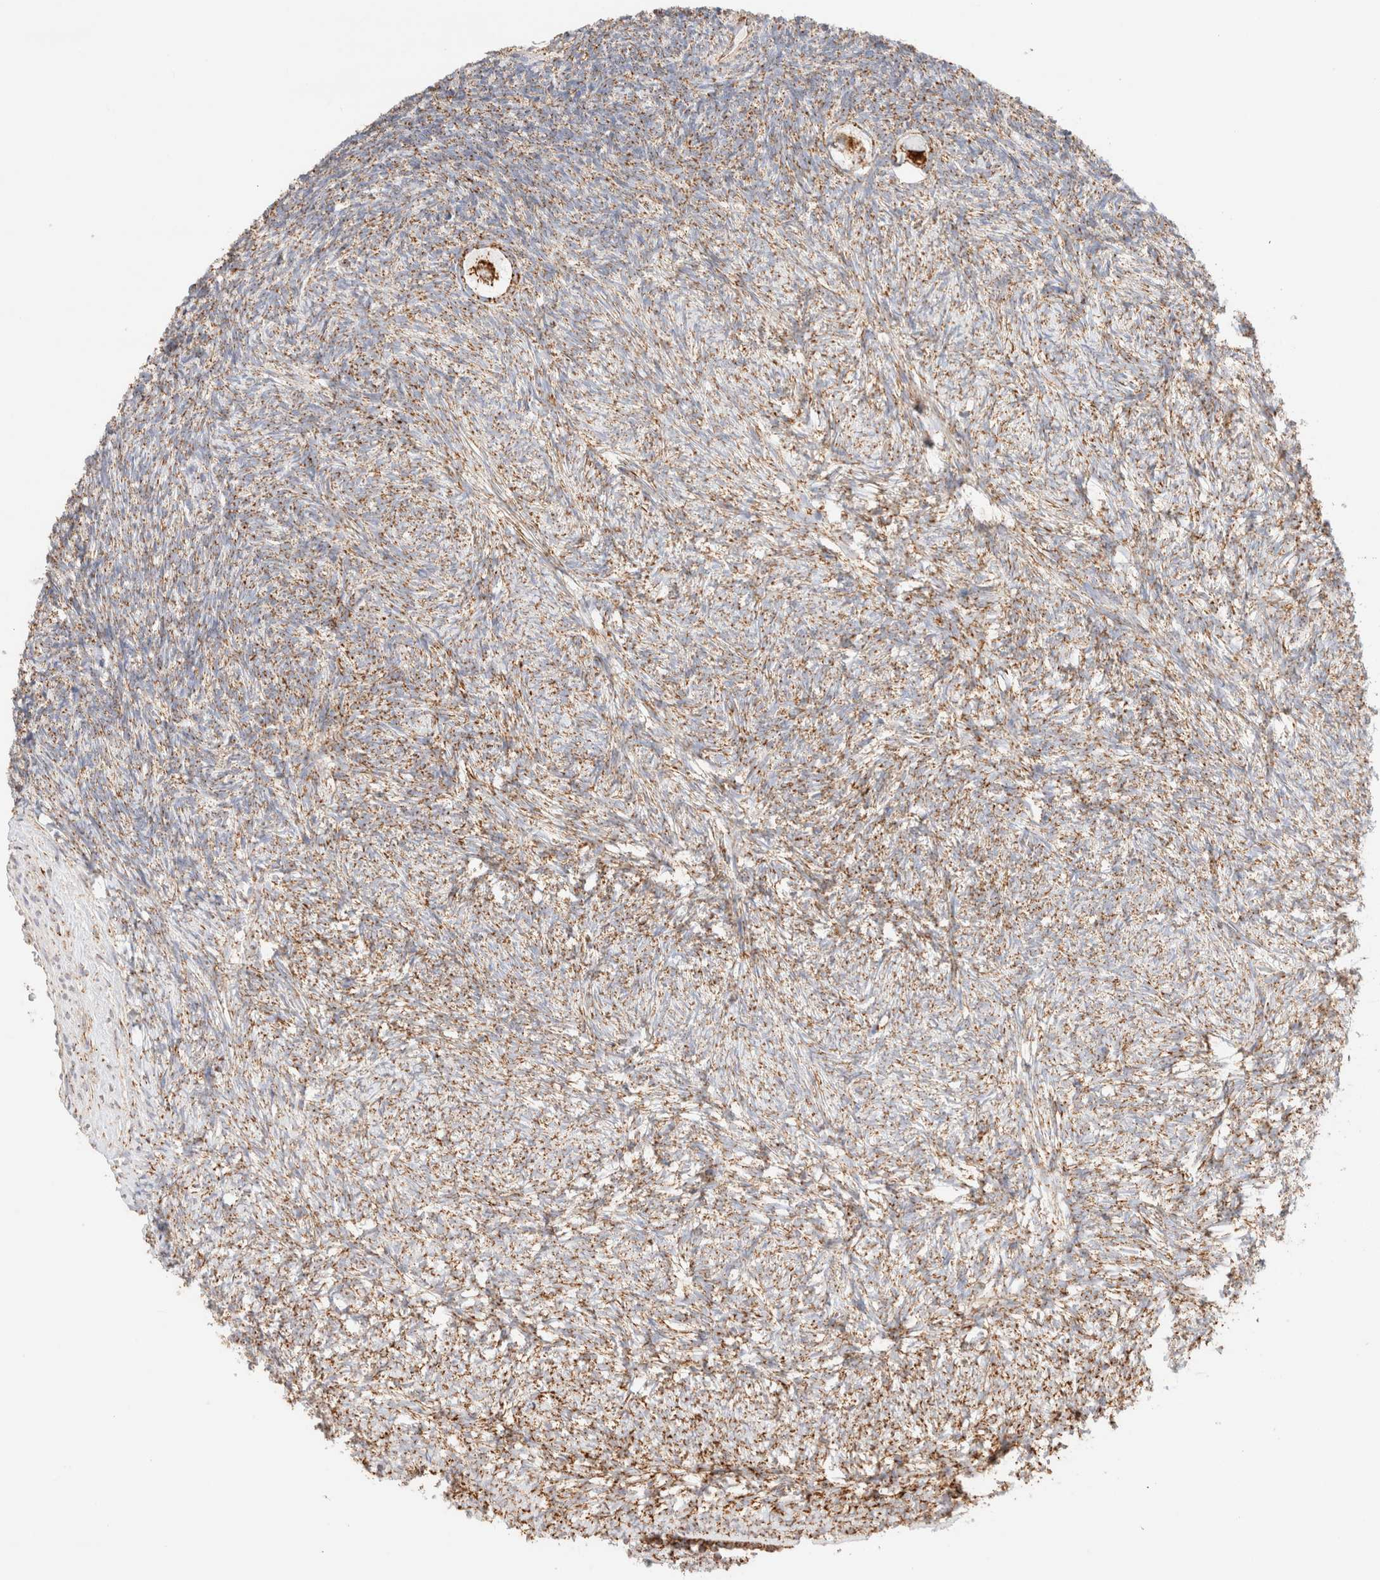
{"staining": {"intensity": "strong", "quantity": ">75%", "location": "cytoplasmic/membranous"}, "tissue": "ovary", "cell_type": "Follicle cells", "image_type": "normal", "snomed": [{"axis": "morphology", "description": "Normal tissue, NOS"}, {"axis": "topography", "description": "Ovary"}], "caption": "The immunohistochemical stain shows strong cytoplasmic/membranous staining in follicle cells of unremarkable ovary.", "gene": "PHB2", "patient": {"sex": "female", "age": 34}}